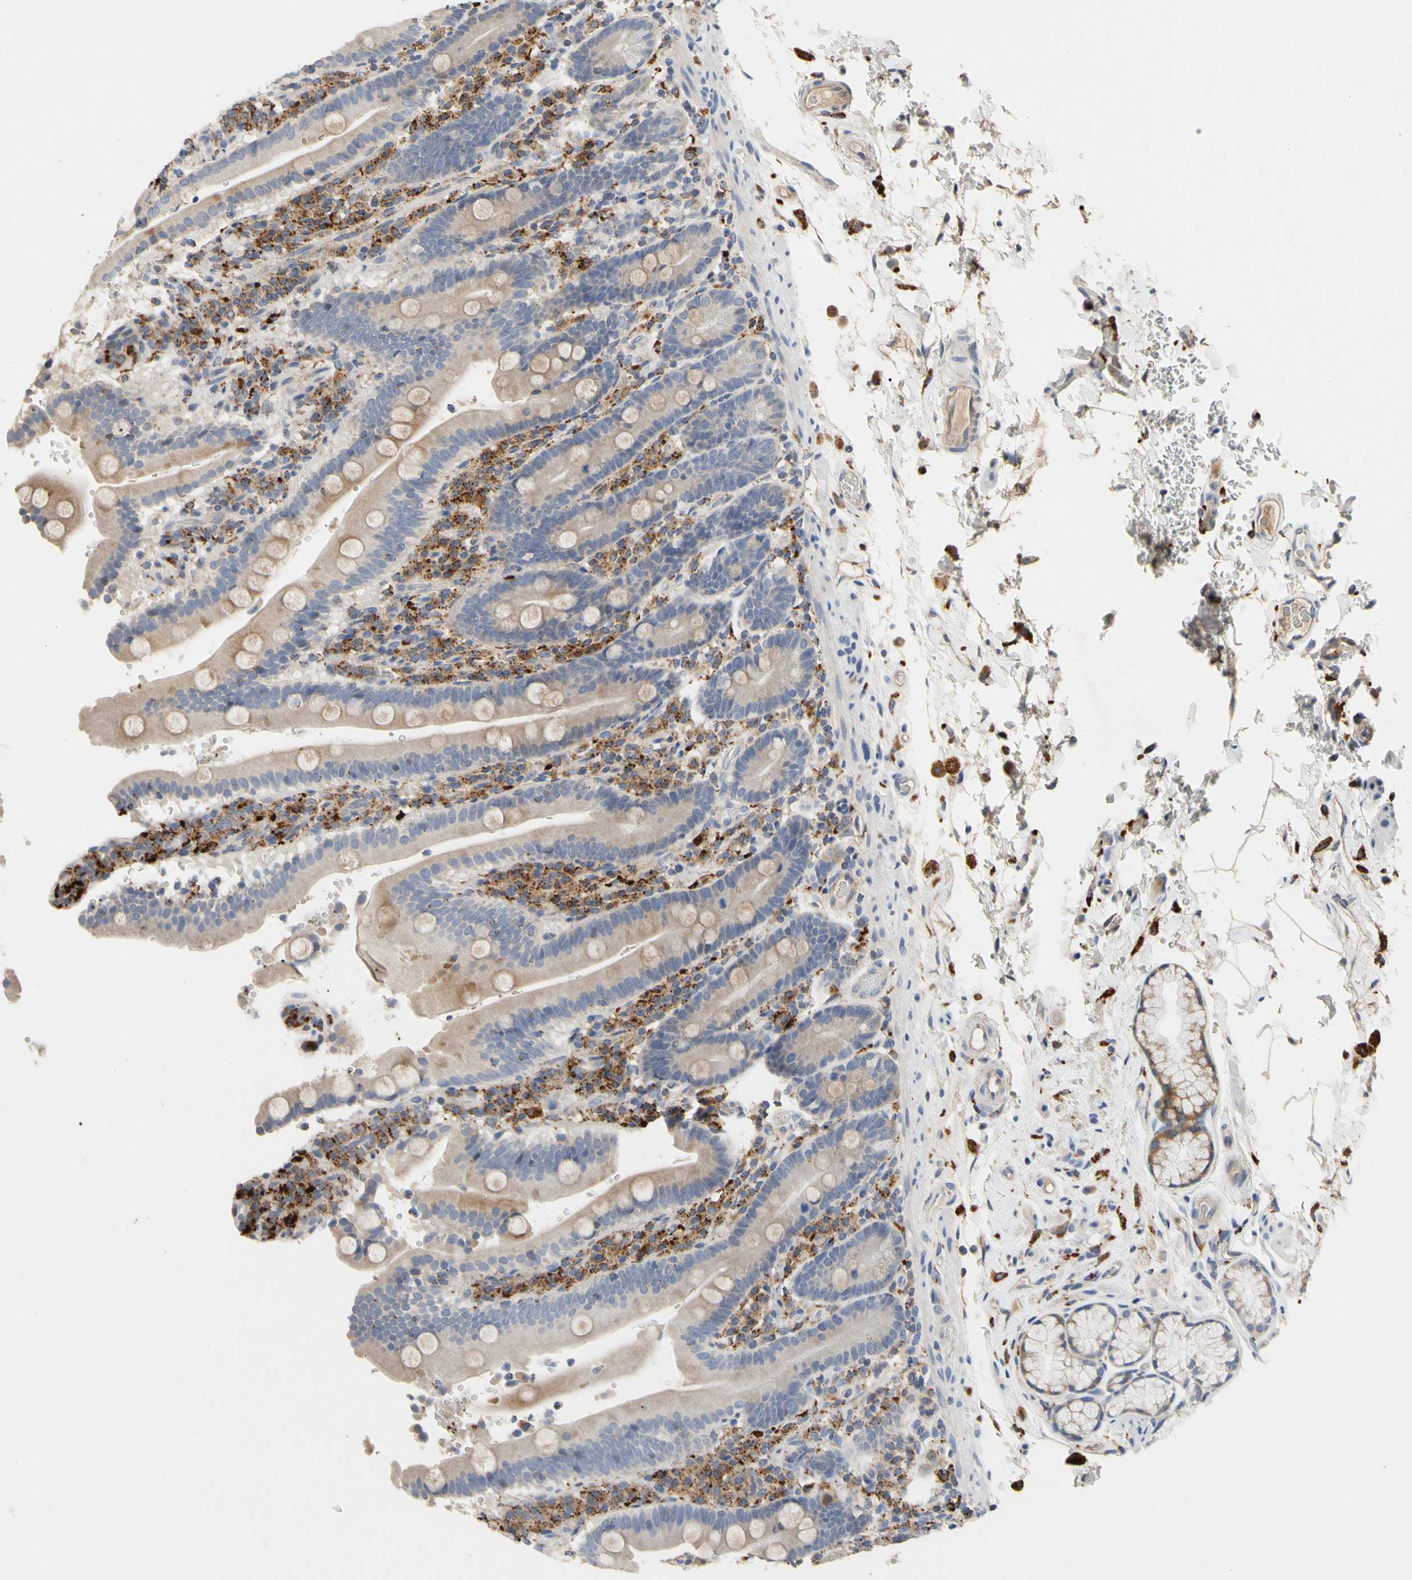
{"staining": {"intensity": "moderate", "quantity": ">75%", "location": "cytoplasmic/membranous"}, "tissue": "duodenum", "cell_type": "Glandular cells", "image_type": "normal", "snomed": [{"axis": "morphology", "description": "Normal tissue, NOS"}, {"axis": "topography", "description": "Small intestine, NOS"}], "caption": "Immunohistochemical staining of normal duodenum displays medium levels of moderate cytoplasmic/membranous positivity in about >75% of glandular cells.", "gene": "ADA2", "patient": {"sex": "female", "age": 71}}